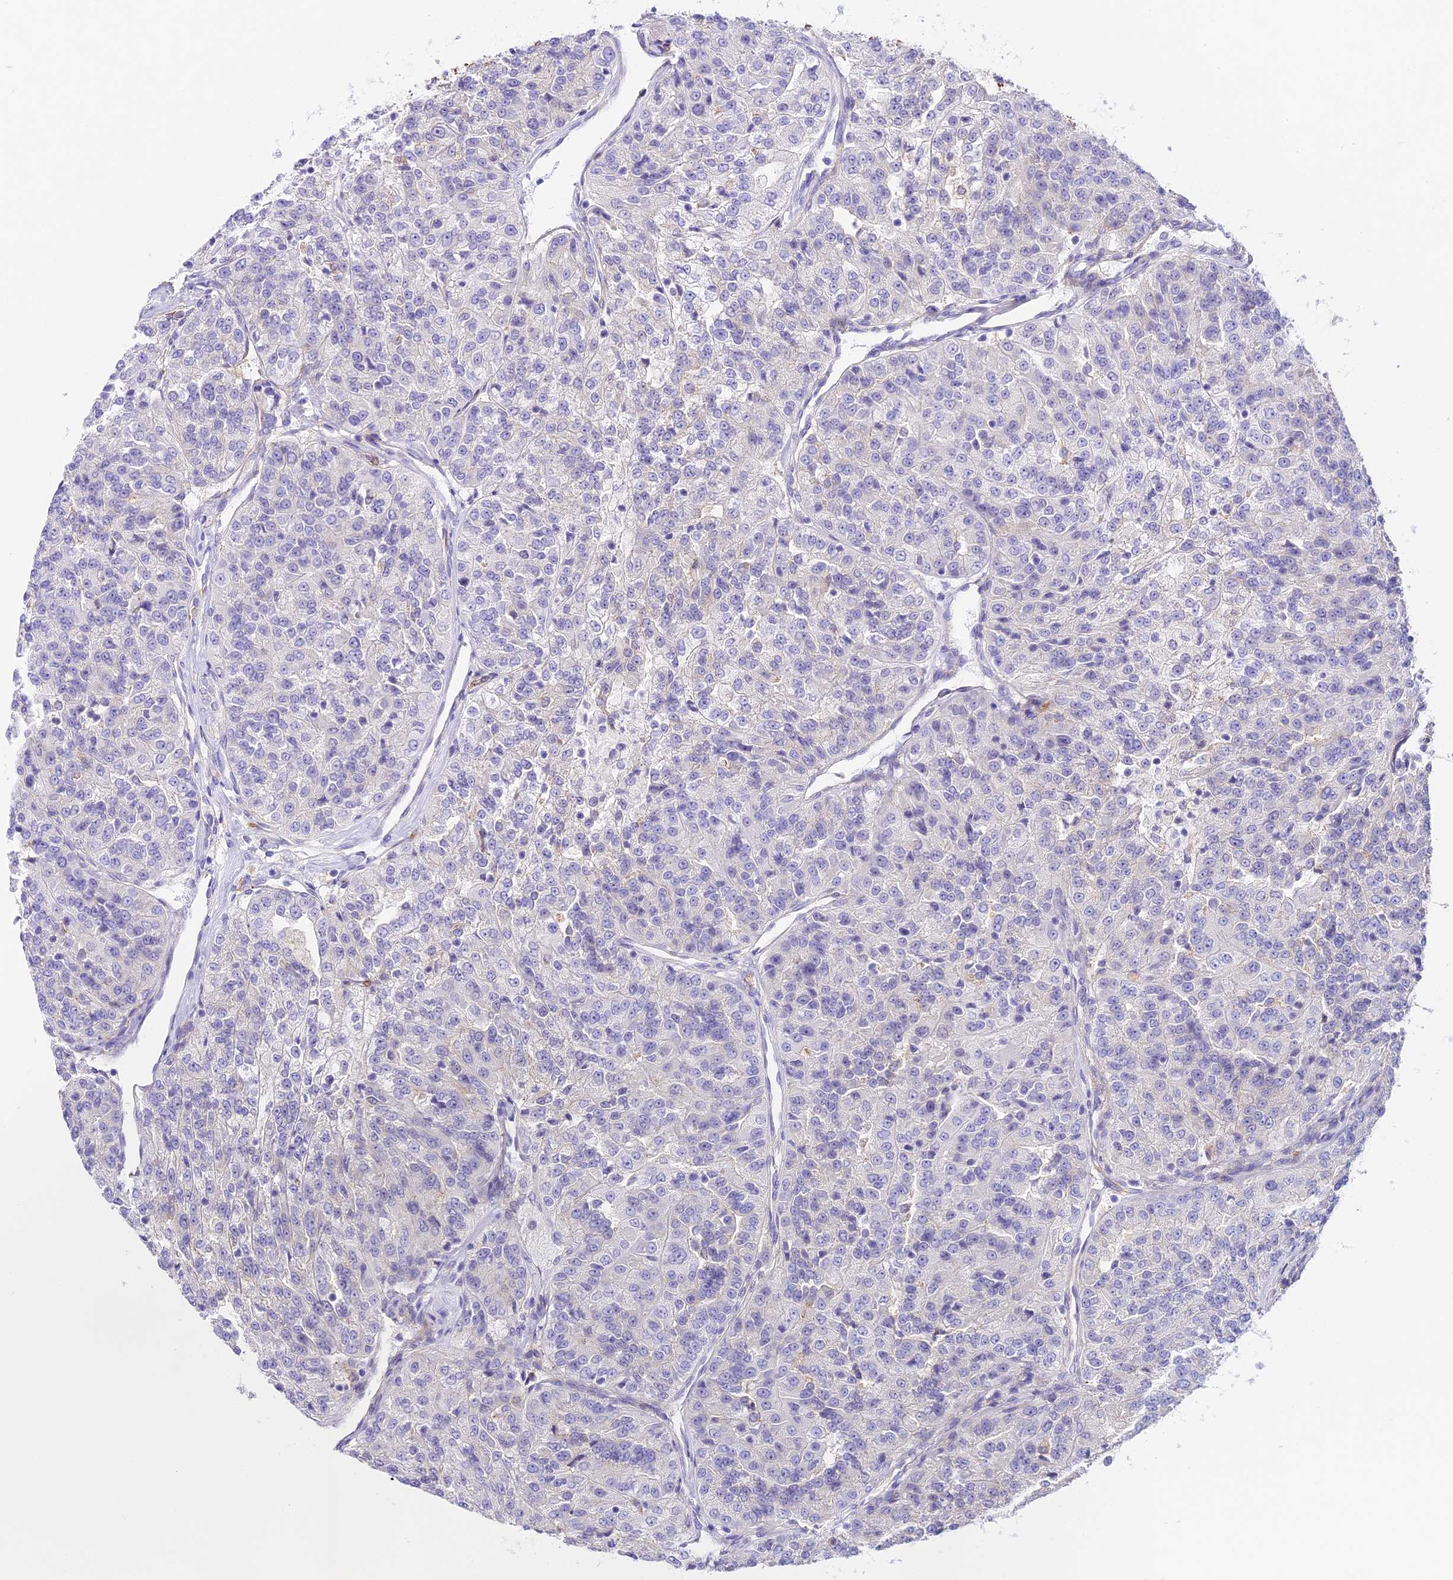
{"staining": {"intensity": "negative", "quantity": "none", "location": "none"}, "tissue": "renal cancer", "cell_type": "Tumor cells", "image_type": "cancer", "snomed": [{"axis": "morphology", "description": "Adenocarcinoma, NOS"}, {"axis": "topography", "description": "Kidney"}], "caption": "Micrograph shows no protein positivity in tumor cells of adenocarcinoma (renal) tissue. (DAB (3,3'-diaminobenzidine) IHC with hematoxylin counter stain).", "gene": "HOMER3", "patient": {"sex": "female", "age": 63}}